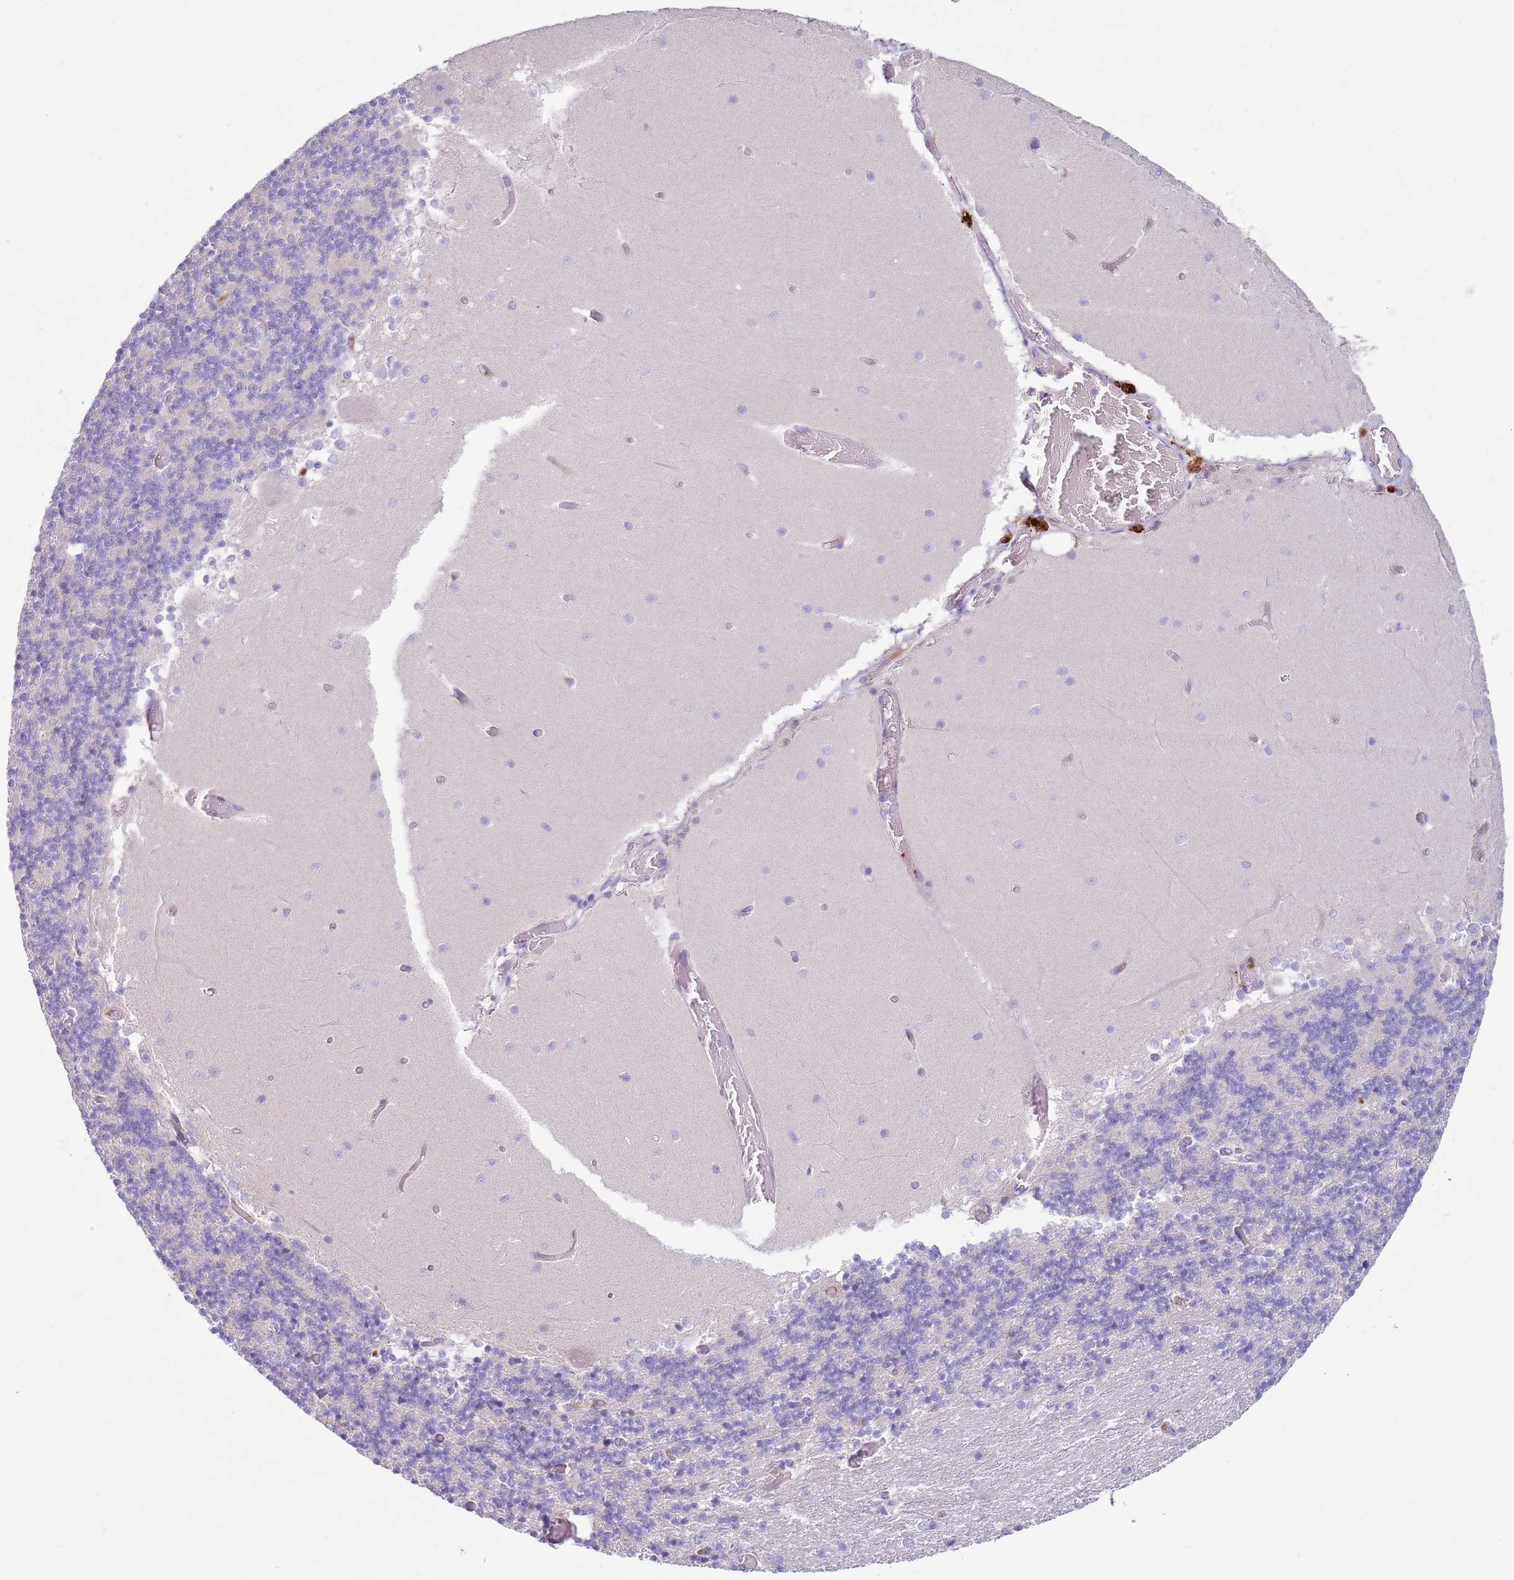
{"staining": {"intensity": "negative", "quantity": "none", "location": "none"}, "tissue": "cerebellum", "cell_type": "Cells in granular layer", "image_type": "normal", "snomed": [{"axis": "morphology", "description": "Normal tissue, NOS"}, {"axis": "topography", "description": "Cerebellum"}], "caption": "A photomicrograph of cerebellum stained for a protein demonstrates no brown staining in cells in granular layer.", "gene": "CFH", "patient": {"sex": "female", "age": 28}}